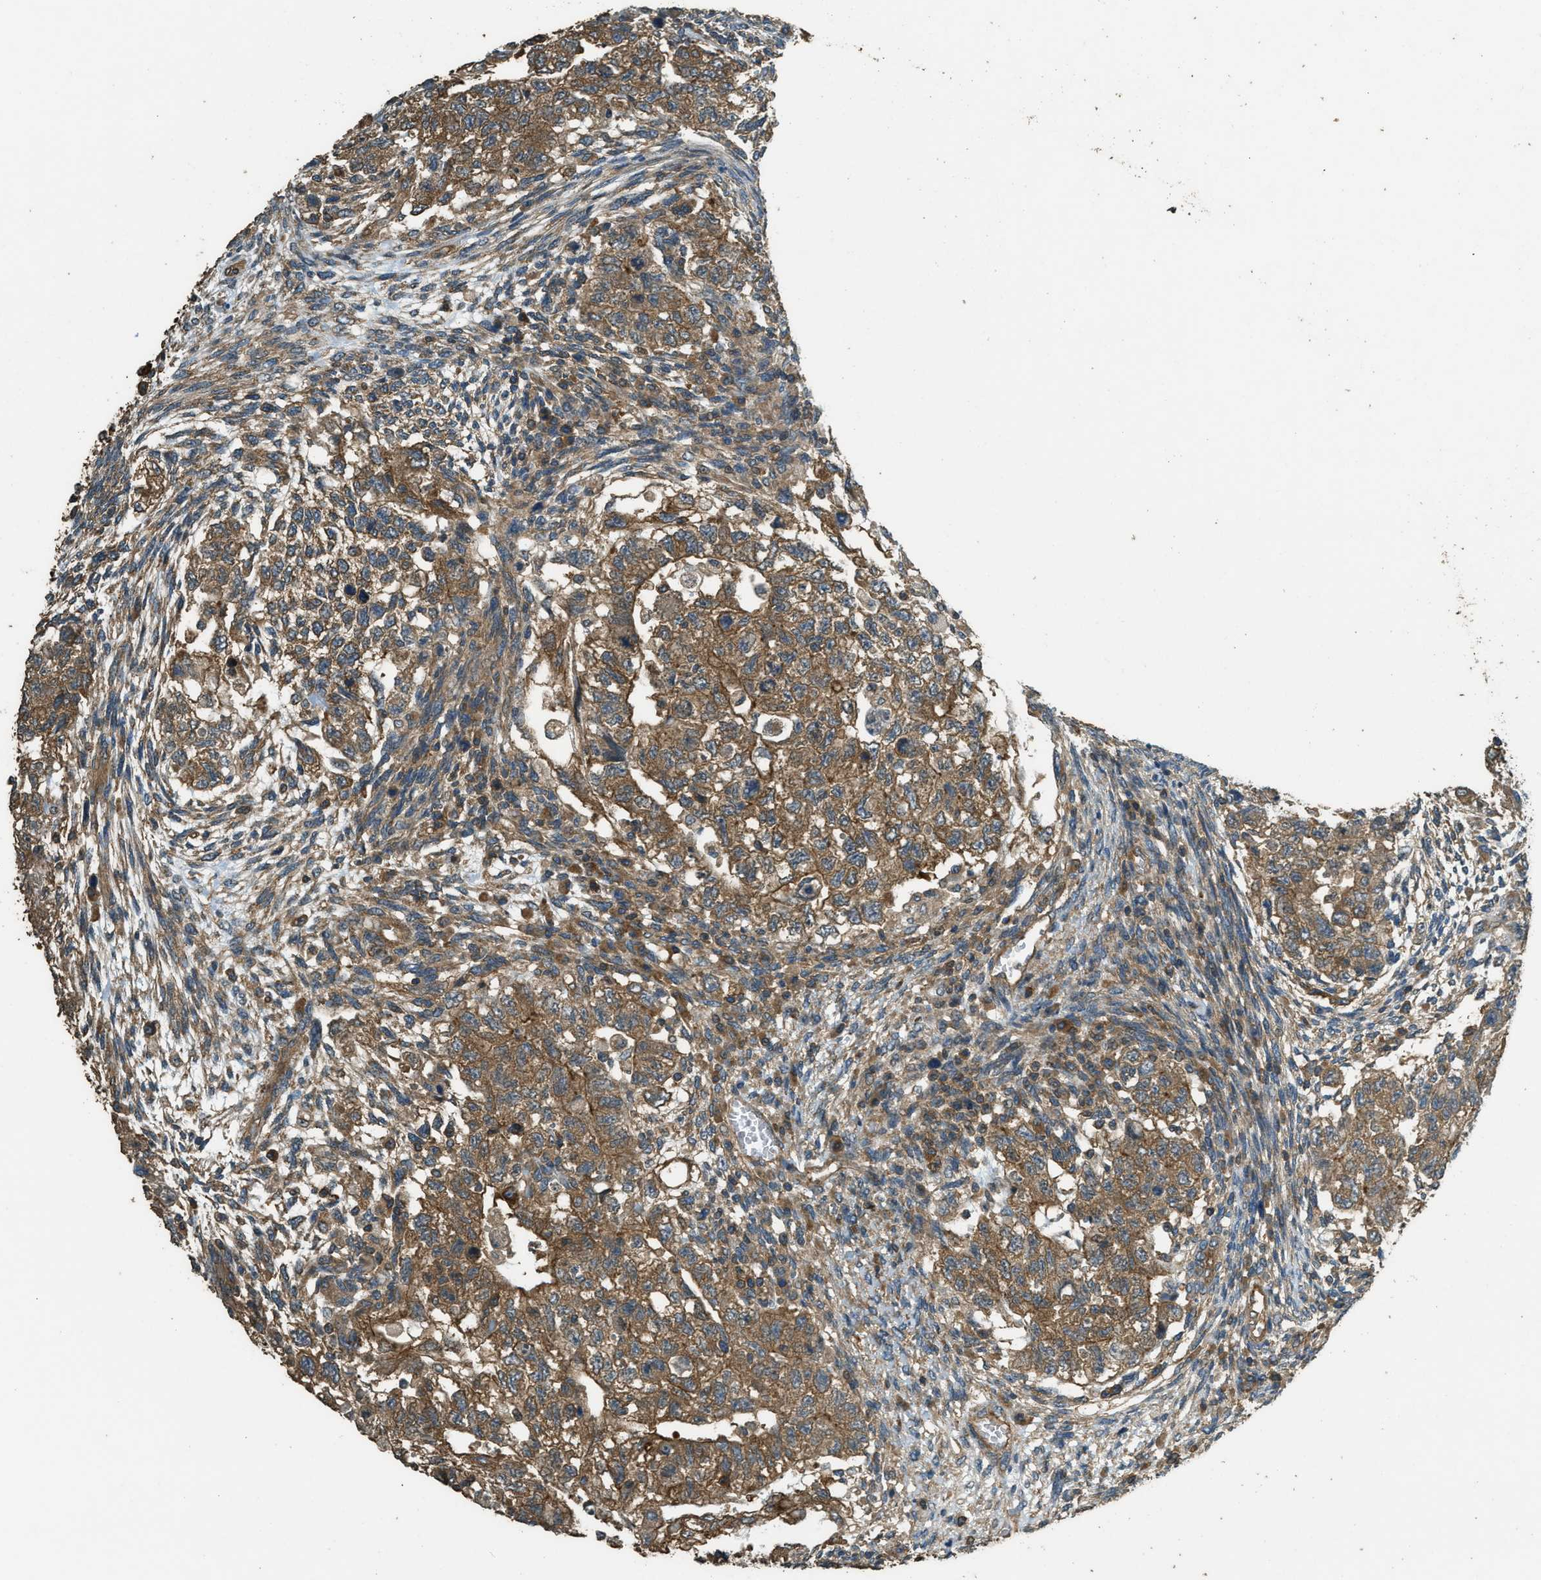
{"staining": {"intensity": "moderate", "quantity": ">75%", "location": "cytoplasmic/membranous"}, "tissue": "testis cancer", "cell_type": "Tumor cells", "image_type": "cancer", "snomed": [{"axis": "morphology", "description": "Normal tissue, NOS"}, {"axis": "morphology", "description": "Carcinoma, Embryonal, NOS"}, {"axis": "topography", "description": "Testis"}], "caption": "IHC micrograph of testis embryonal carcinoma stained for a protein (brown), which reveals medium levels of moderate cytoplasmic/membranous positivity in about >75% of tumor cells.", "gene": "MARS1", "patient": {"sex": "male", "age": 36}}